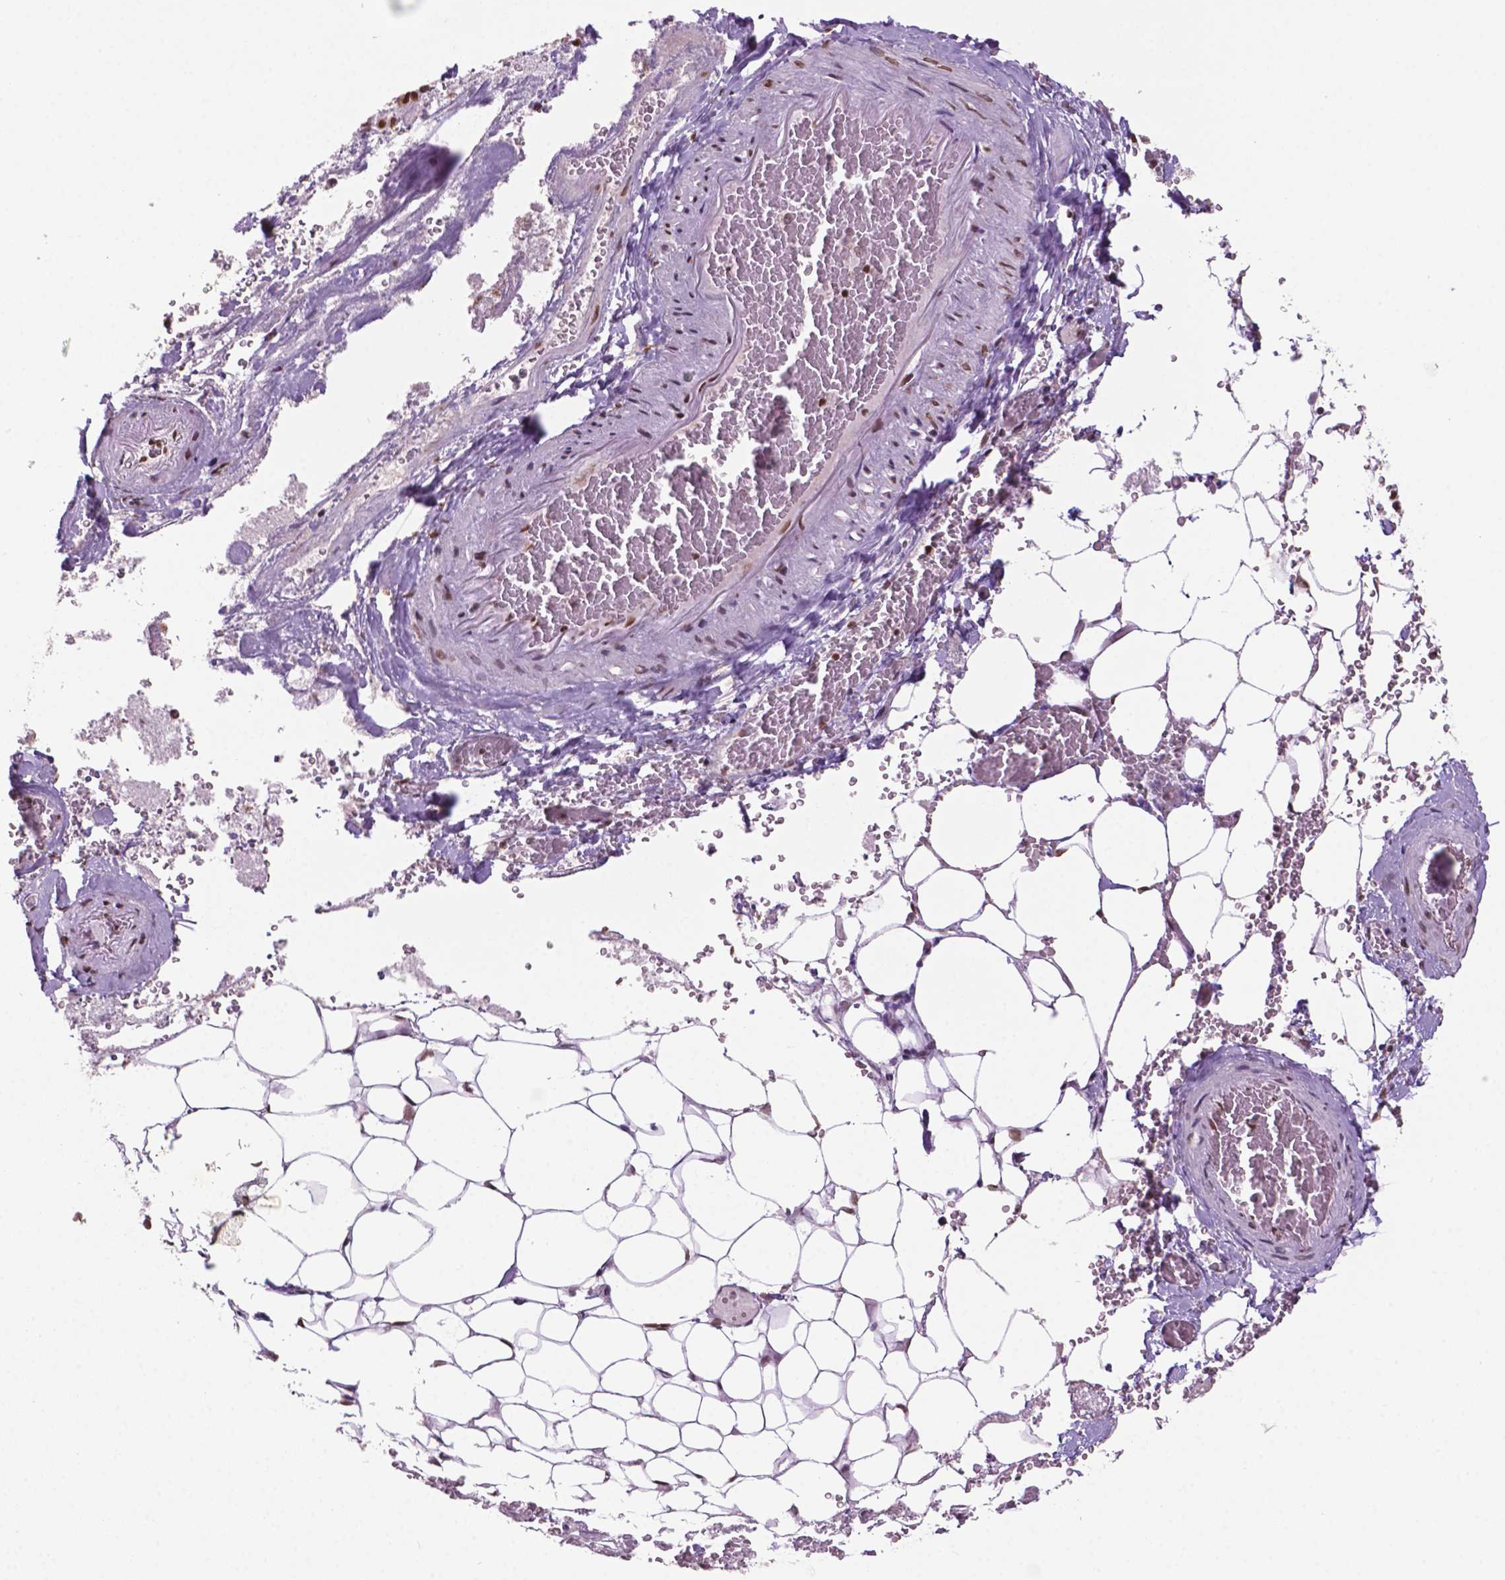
{"staining": {"intensity": "strong", "quantity": "25%-75%", "location": "nuclear"}, "tissue": "adrenal gland", "cell_type": "Glandular cells", "image_type": "normal", "snomed": [{"axis": "morphology", "description": "Normal tissue, NOS"}, {"axis": "topography", "description": "Adrenal gland"}], "caption": "Adrenal gland stained for a protein (brown) displays strong nuclear positive expression in about 25%-75% of glandular cells.", "gene": "MLH1", "patient": {"sex": "male", "age": 53}}